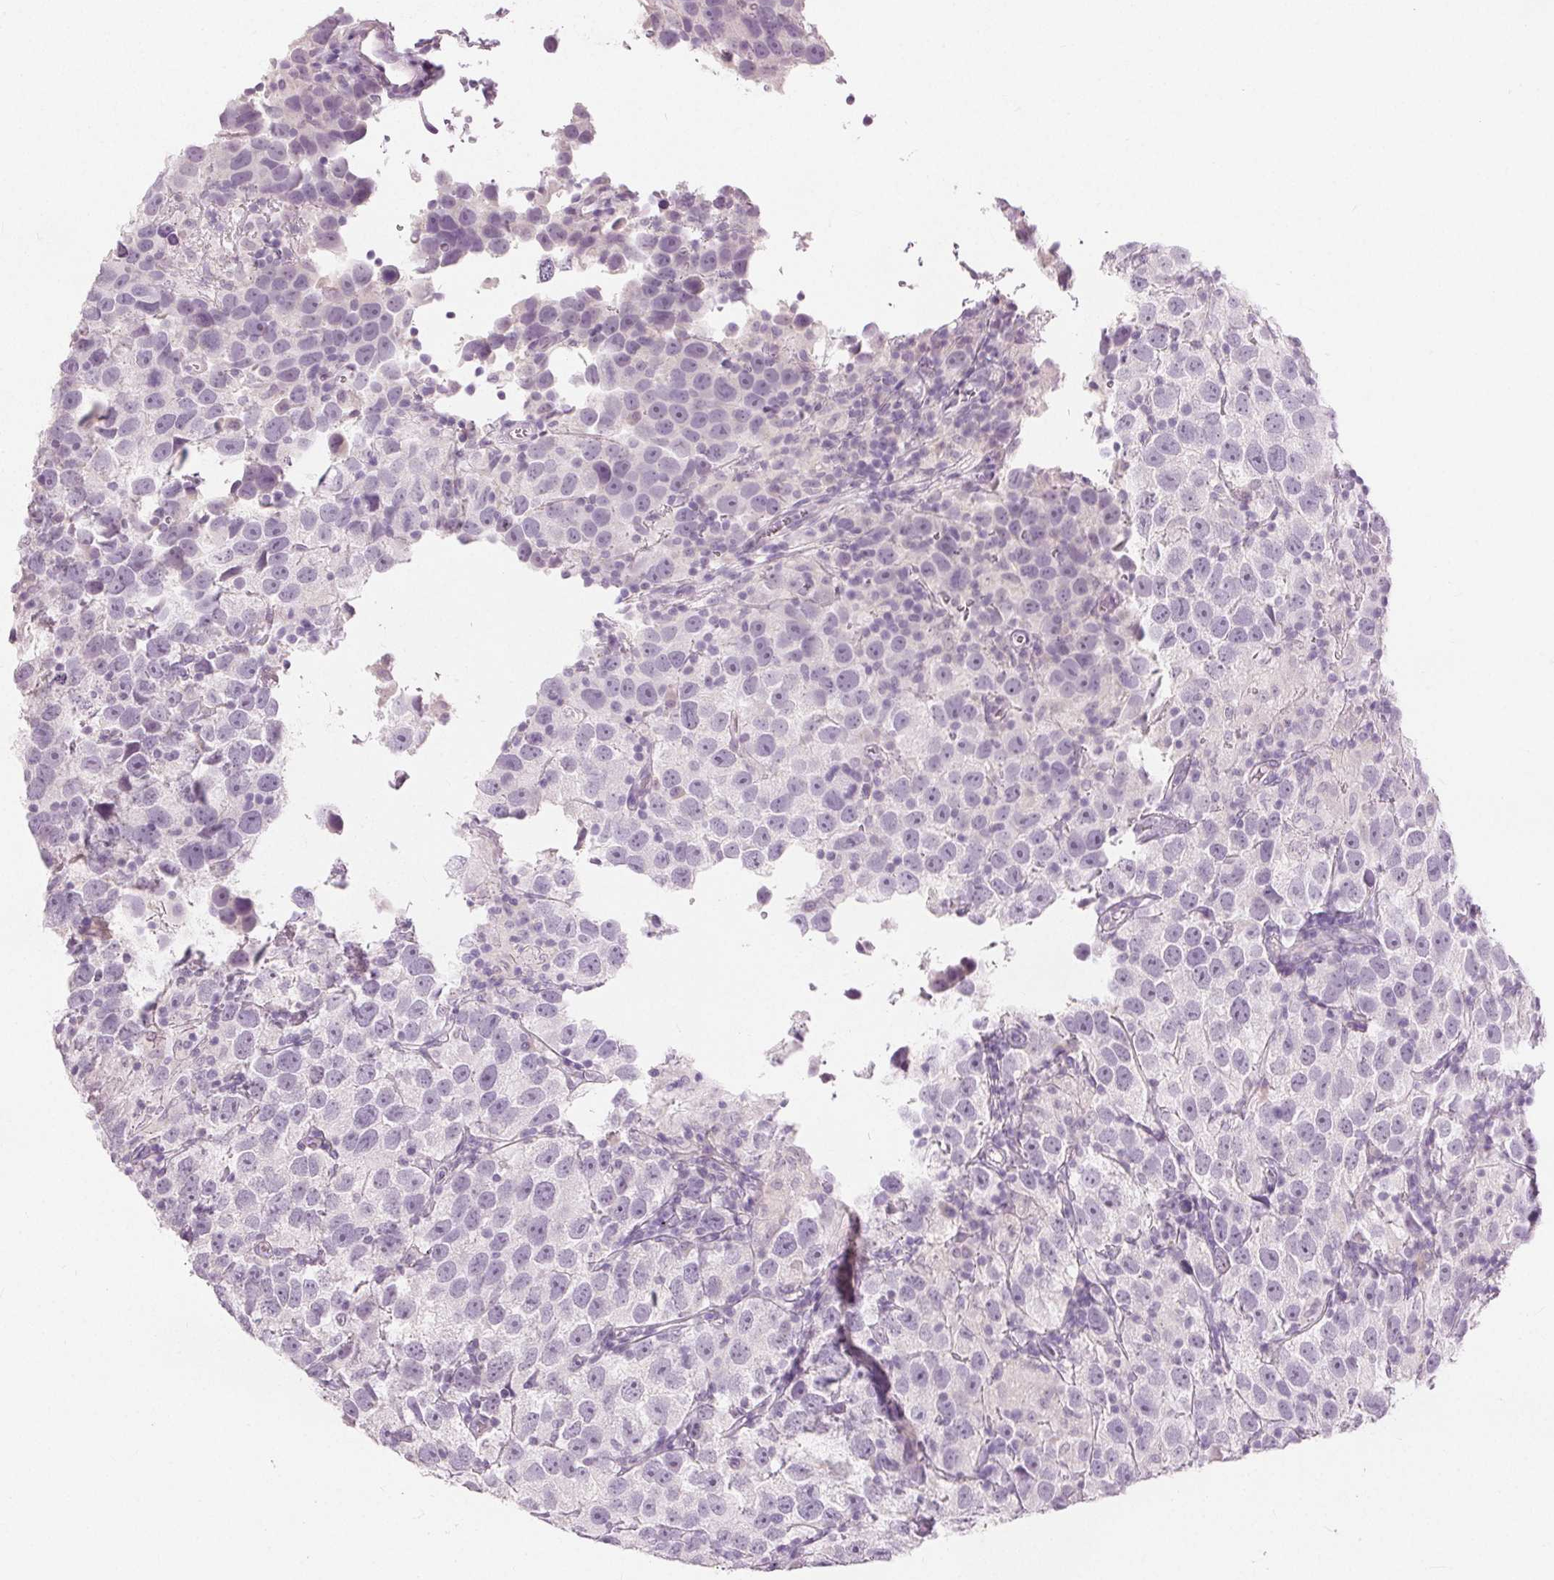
{"staining": {"intensity": "negative", "quantity": "none", "location": "none"}, "tissue": "testis cancer", "cell_type": "Tumor cells", "image_type": "cancer", "snomed": [{"axis": "morphology", "description": "Seminoma, NOS"}, {"axis": "topography", "description": "Testis"}], "caption": "DAB immunohistochemical staining of testis seminoma exhibits no significant expression in tumor cells. The staining was performed using DAB (3,3'-diaminobenzidine) to visualize the protein expression in brown, while the nuclei were stained in blue with hematoxylin (Magnification: 20x).", "gene": "CA12", "patient": {"sex": "male", "age": 26}}